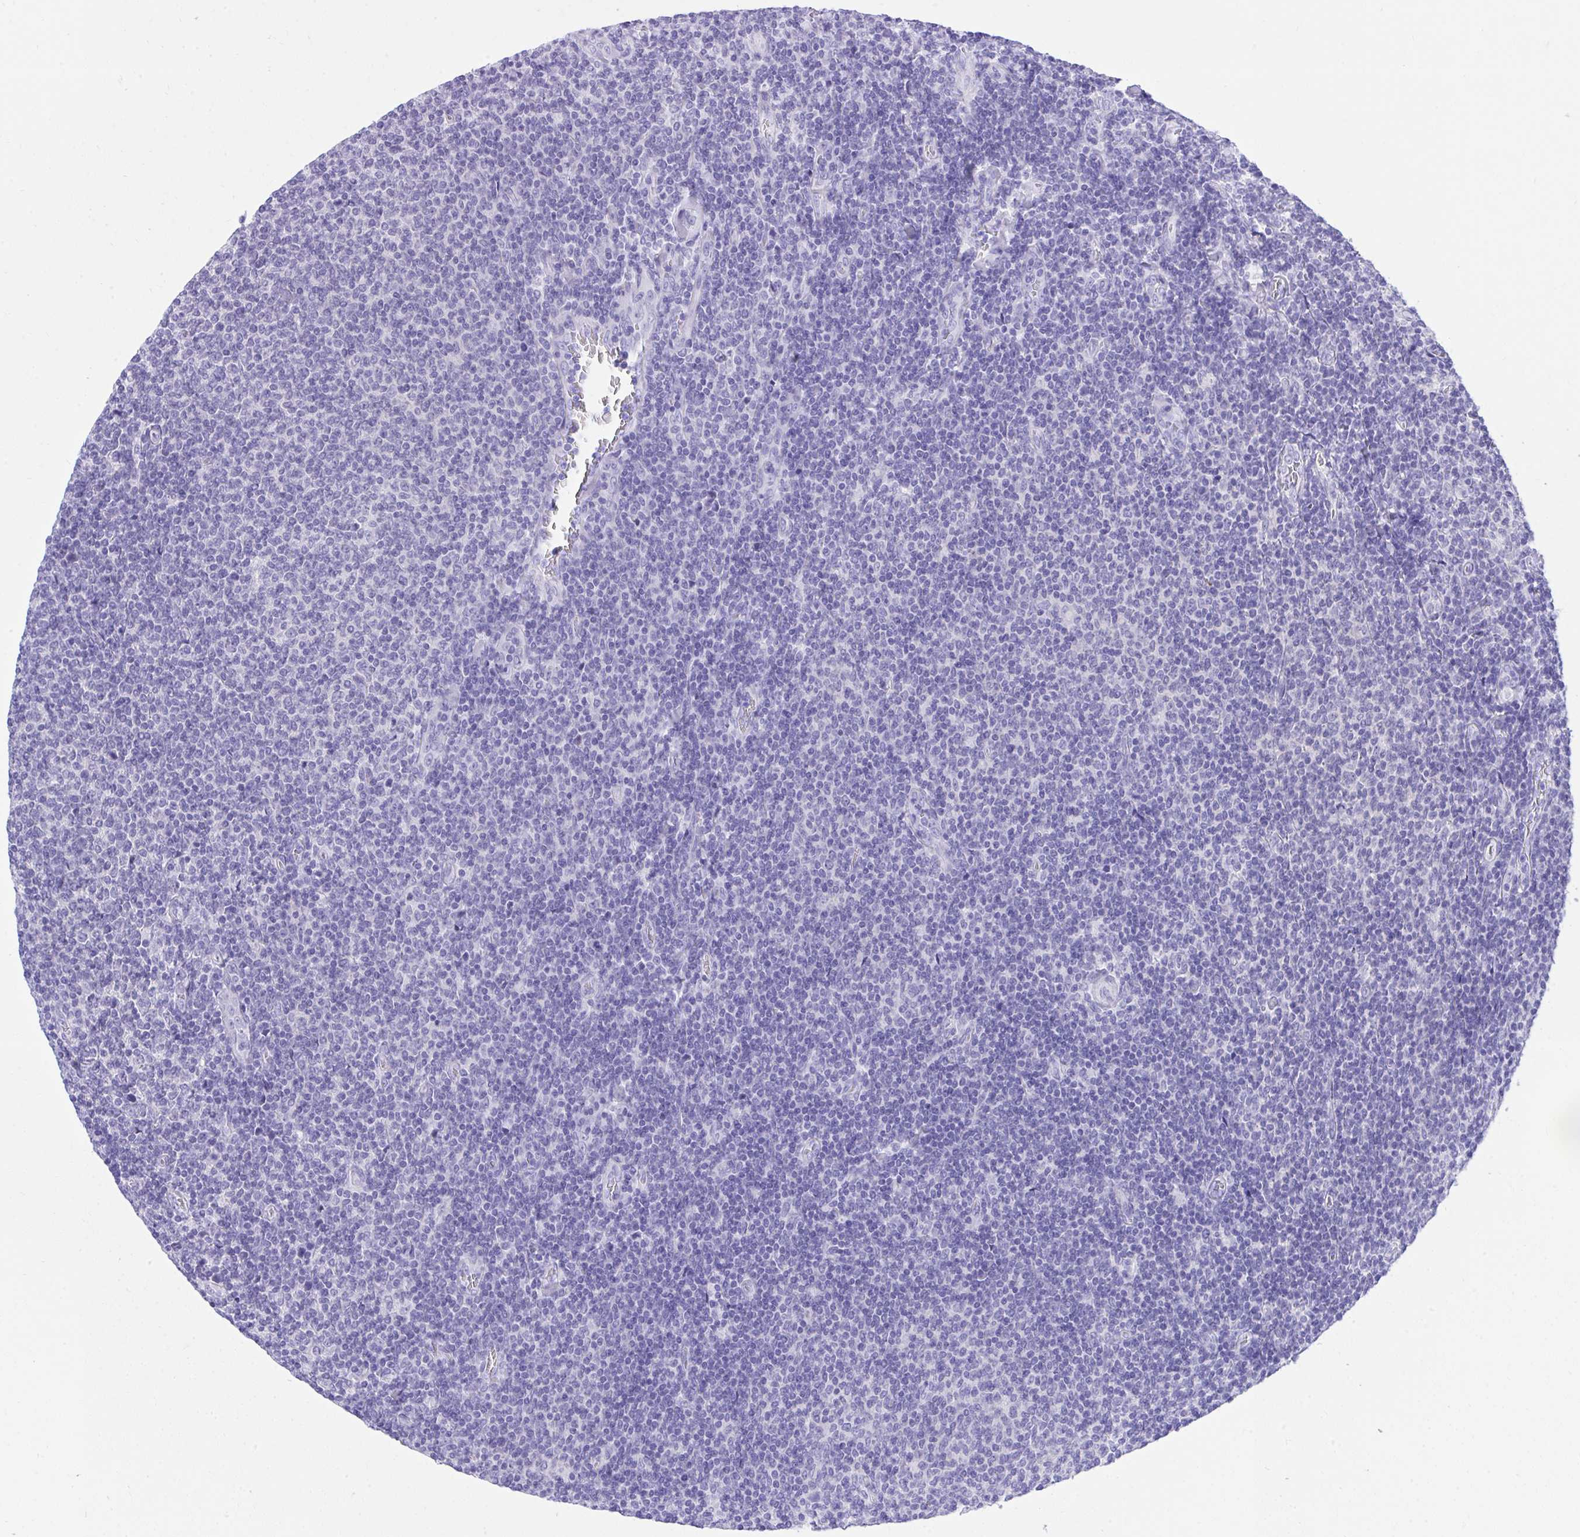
{"staining": {"intensity": "negative", "quantity": "none", "location": "none"}, "tissue": "lymphoma", "cell_type": "Tumor cells", "image_type": "cancer", "snomed": [{"axis": "morphology", "description": "Malignant lymphoma, non-Hodgkin's type, Low grade"}, {"axis": "topography", "description": "Lymph node"}], "caption": "IHC of lymphoma demonstrates no positivity in tumor cells.", "gene": "KCNN4", "patient": {"sex": "male", "age": 52}}